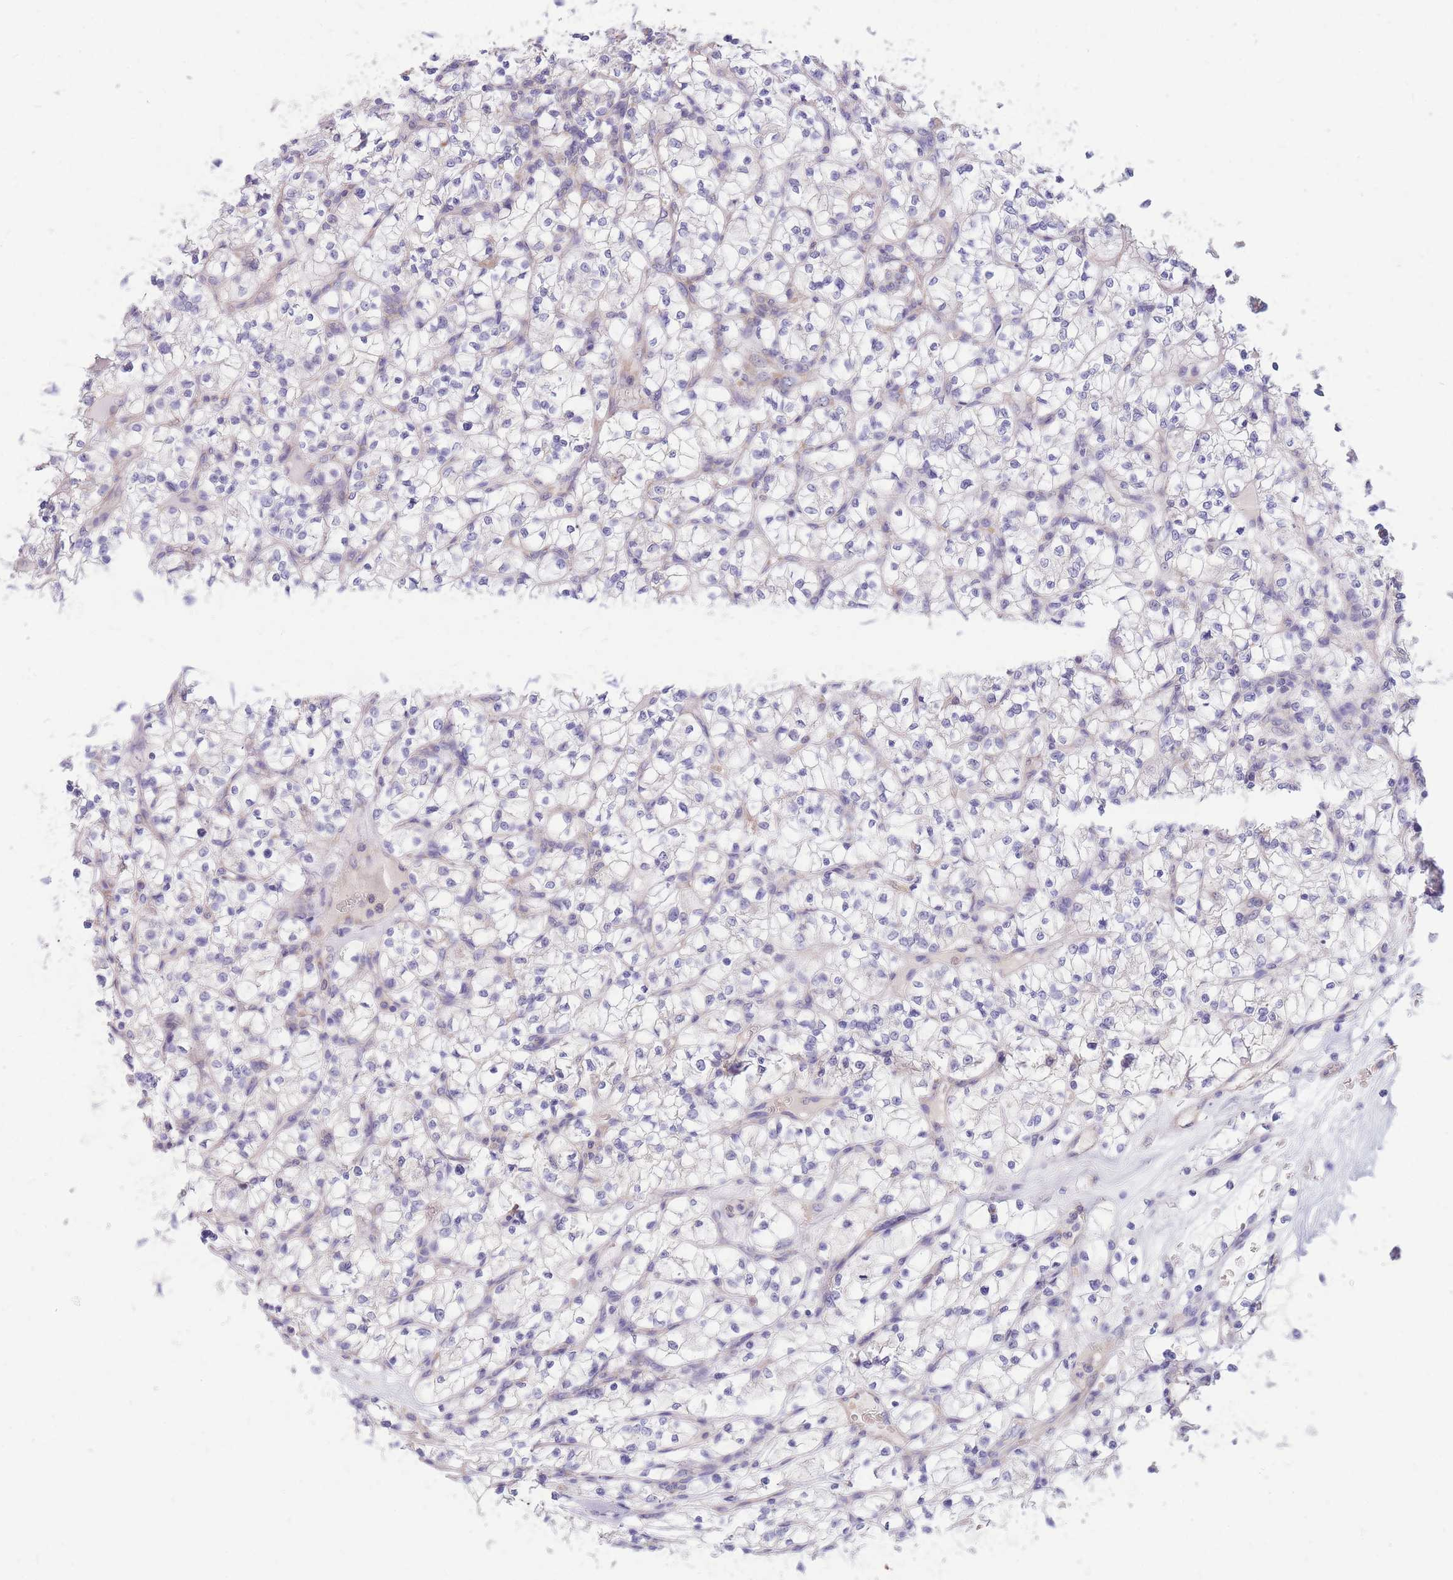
{"staining": {"intensity": "negative", "quantity": "none", "location": "none"}, "tissue": "renal cancer", "cell_type": "Tumor cells", "image_type": "cancer", "snomed": [{"axis": "morphology", "description": "Adenocarcinoma, NOS"}, {"axis": "topography", "description": "Kidney"}], "caption": "IHC photomicrograph of neoplastic tissue: renal adenocarcinoma stained with DAB demonstrates no significant protein expression in tumor cells.", "gene": "MRPS9", "patient": {"sex": "female", "age": 64}}